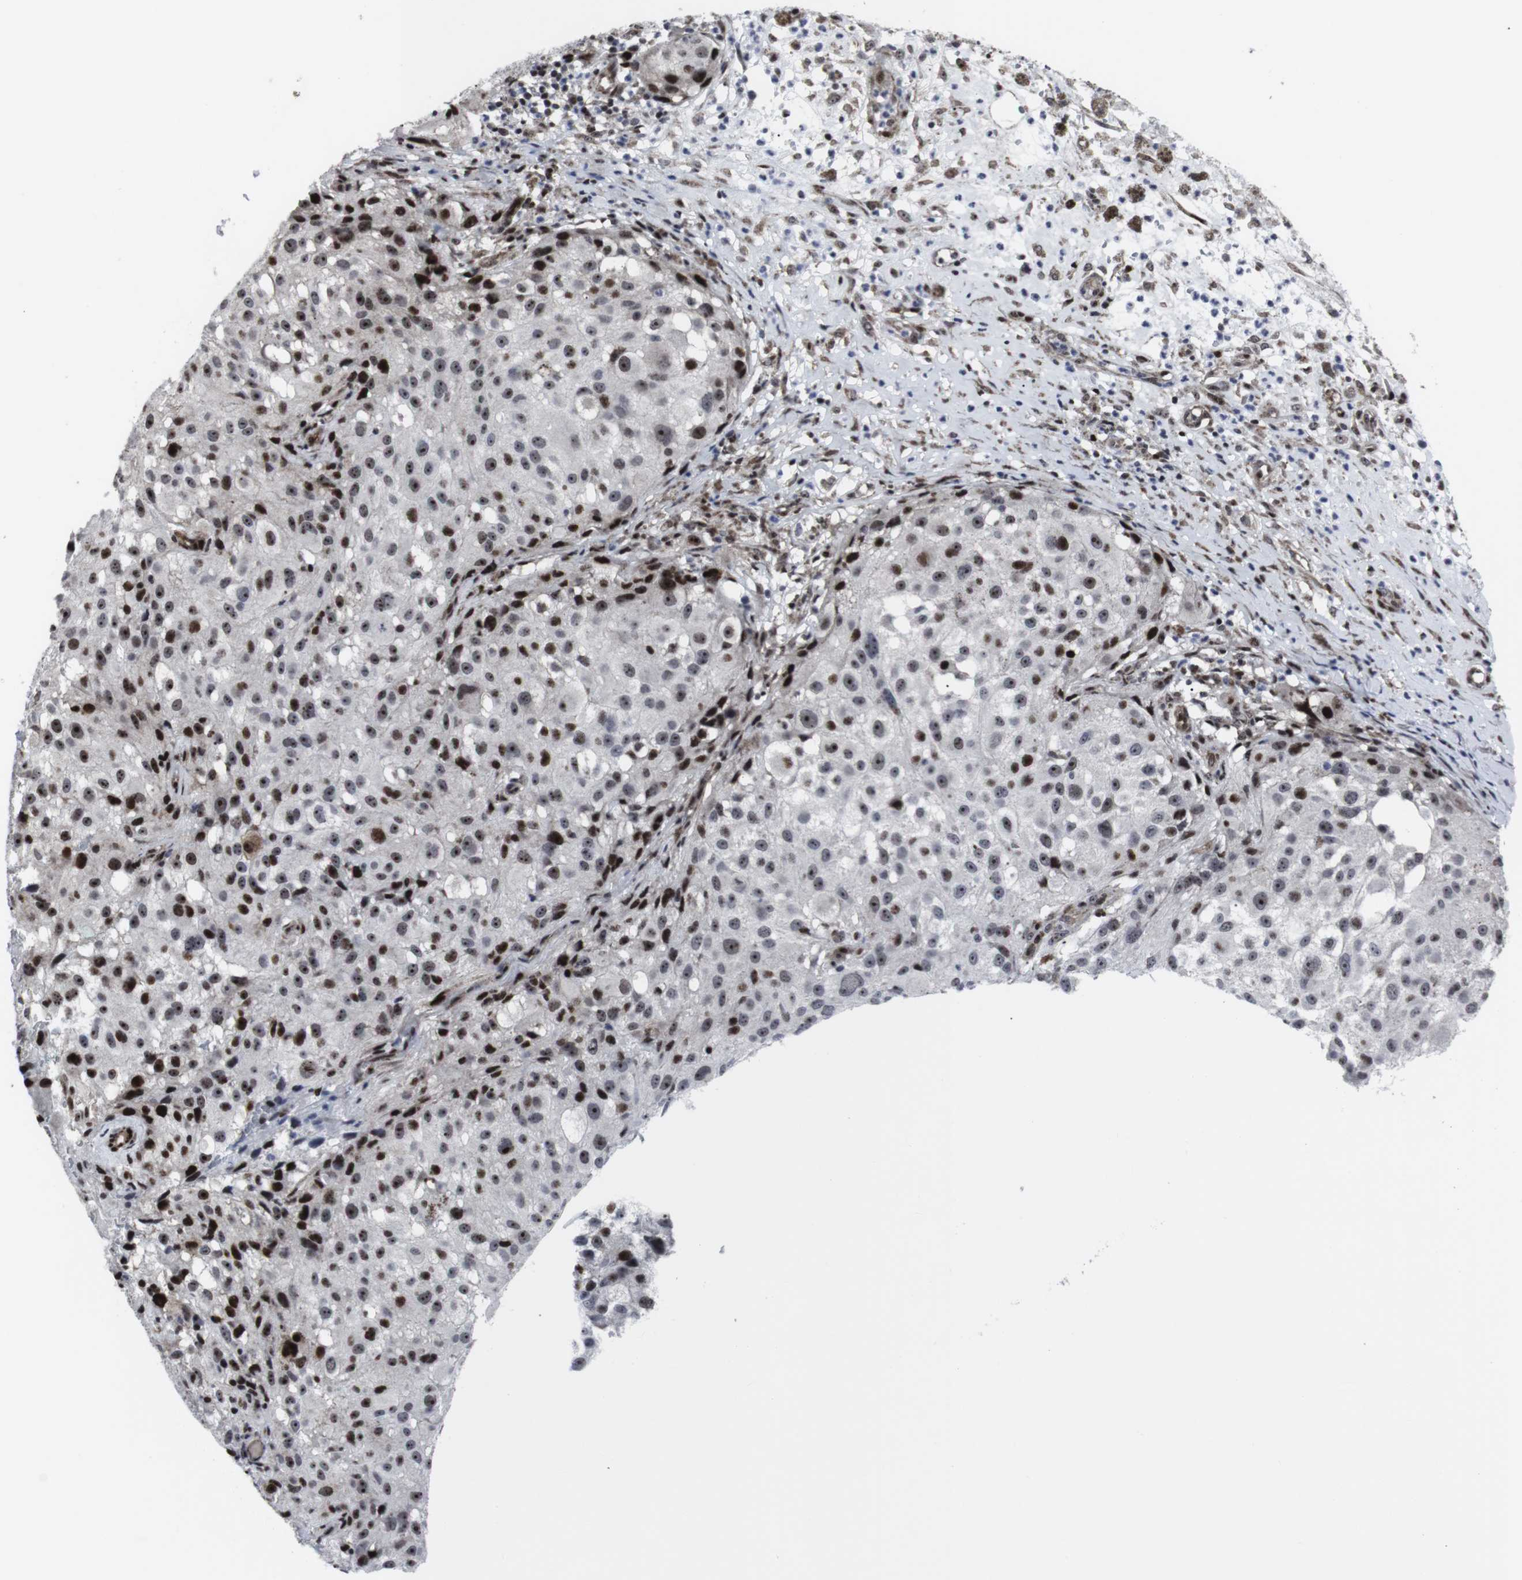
{"staining": {"intensity": "strong", "quantity": "25%-75%", "location": "nuclear"}, "tissue": "melanoma", "cell_type": "Tumor cells", "image_type": "cancer", "snomed": [{"axis": "morphology", "description": "Necrosis, NOS"}, {"axis": "morphology", "description": "Malignant melanoma, NOS"}, {"axis": "topography", "description": "Skin"}], "caption": "An image showing strong nuclear positivity in approximately 25%-75% of tumor cells in malignant melanoma, as visualized by brown immunohistochemical staining.", "gene": "MLH1", "patient": {"sex": "female", "age": 87}}